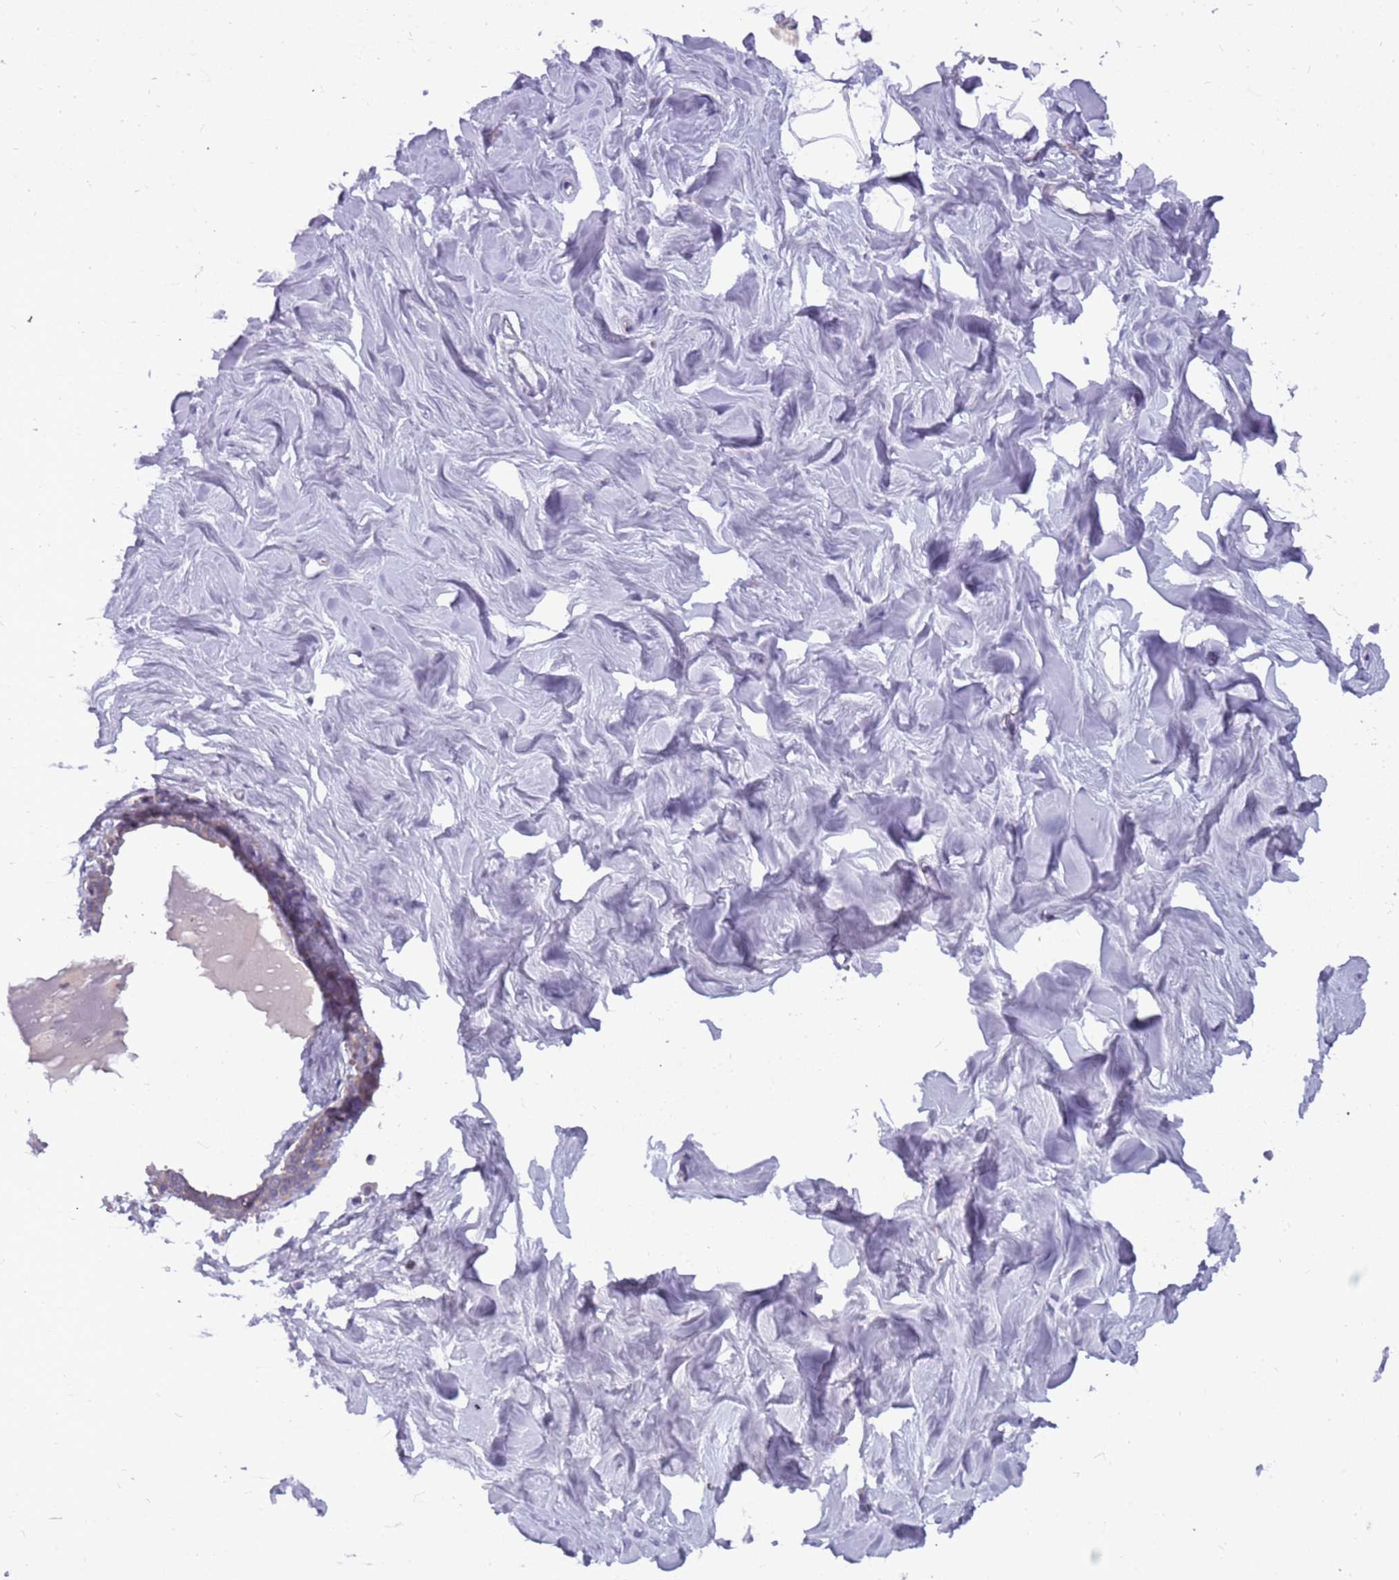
{"staining": {"intensity": "negative", "quantity": "none", "location": "none"}, "tissue": "breast", "cell_type": "Adipocytes", "image_type": "normal", "snomed": [{"axis": "morphology", "description": "Normal tissue, NOS"}, {"axis": "topography", "description": "Breast"}], "caption": "High magnification brightfield microscopy of benign breast stained with DAB (brown) and counterstained with hematoxylin (blue): adipocytes show no significant staining. (DAB (3,3'-diaminobenzidine) immunohistochemistry, high magnification).", "gene": "ARHGEF35", "patient": {"sex": "female", "age": 27}}